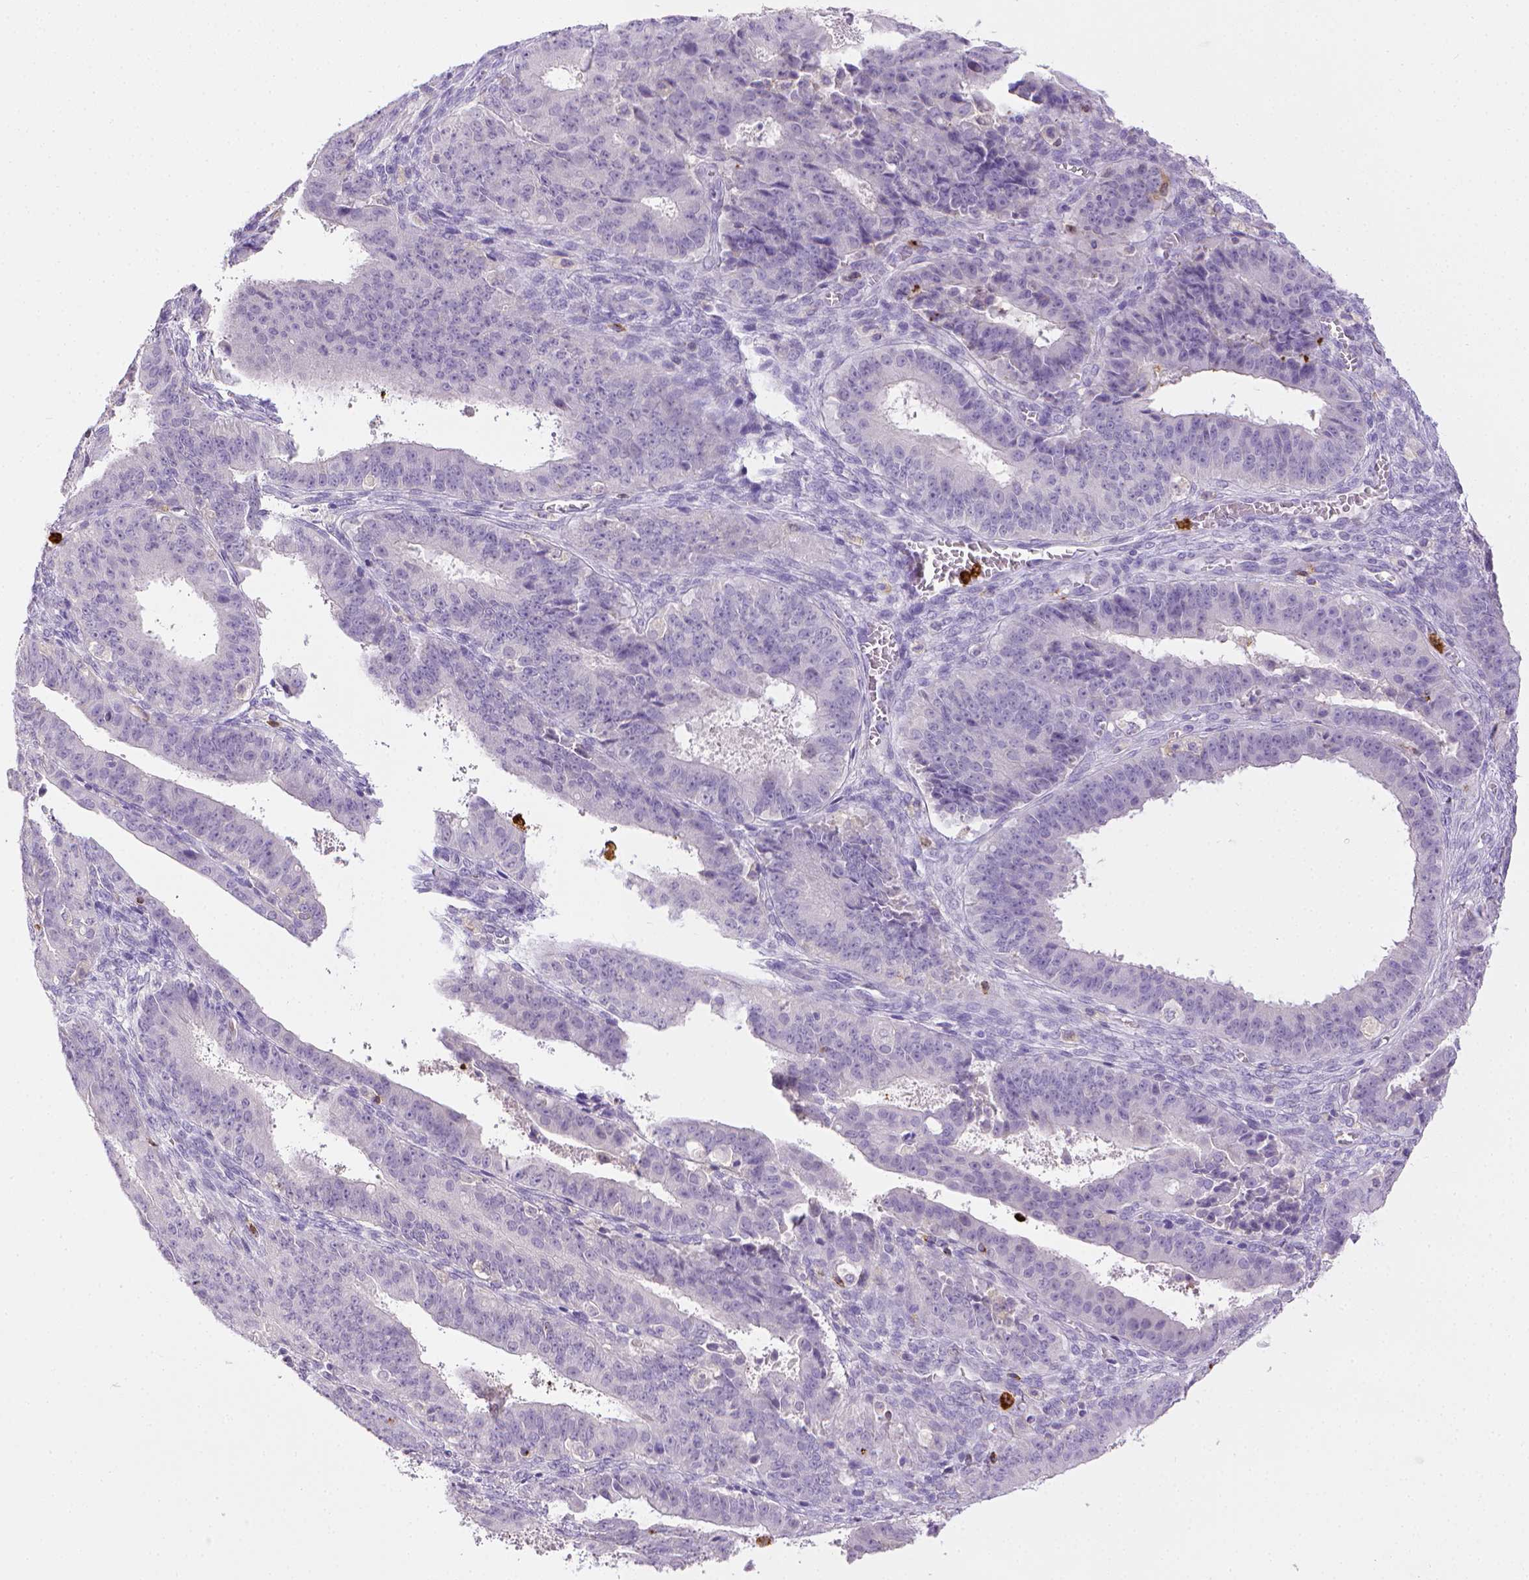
{"staining": {"intensity": "negative", "quantity": "none", "location": "none"}, "tissue": "ovarian cancer", "cell_type": "Tumor cells", "image_type": "cancer", "snomed": [{"axis": "morphology", "description": "Carcinoma, endometroid"}, {"axis": "topography", "description": "Ovary"}], "caption": "Immunohistochemistry (IHC) of ovarian cancer (endometroid carcinoma) demonstrates no staining in tumor cells. Brightfield microscopy of immunohistochemistry (IHC) stained with DAB (3,3'-diaminobenzidine) (brown) and hematoxylin (blue), captured at high magnification.", "gene": "ITGAM", "patient": {"sex": "female", "age": 42}}